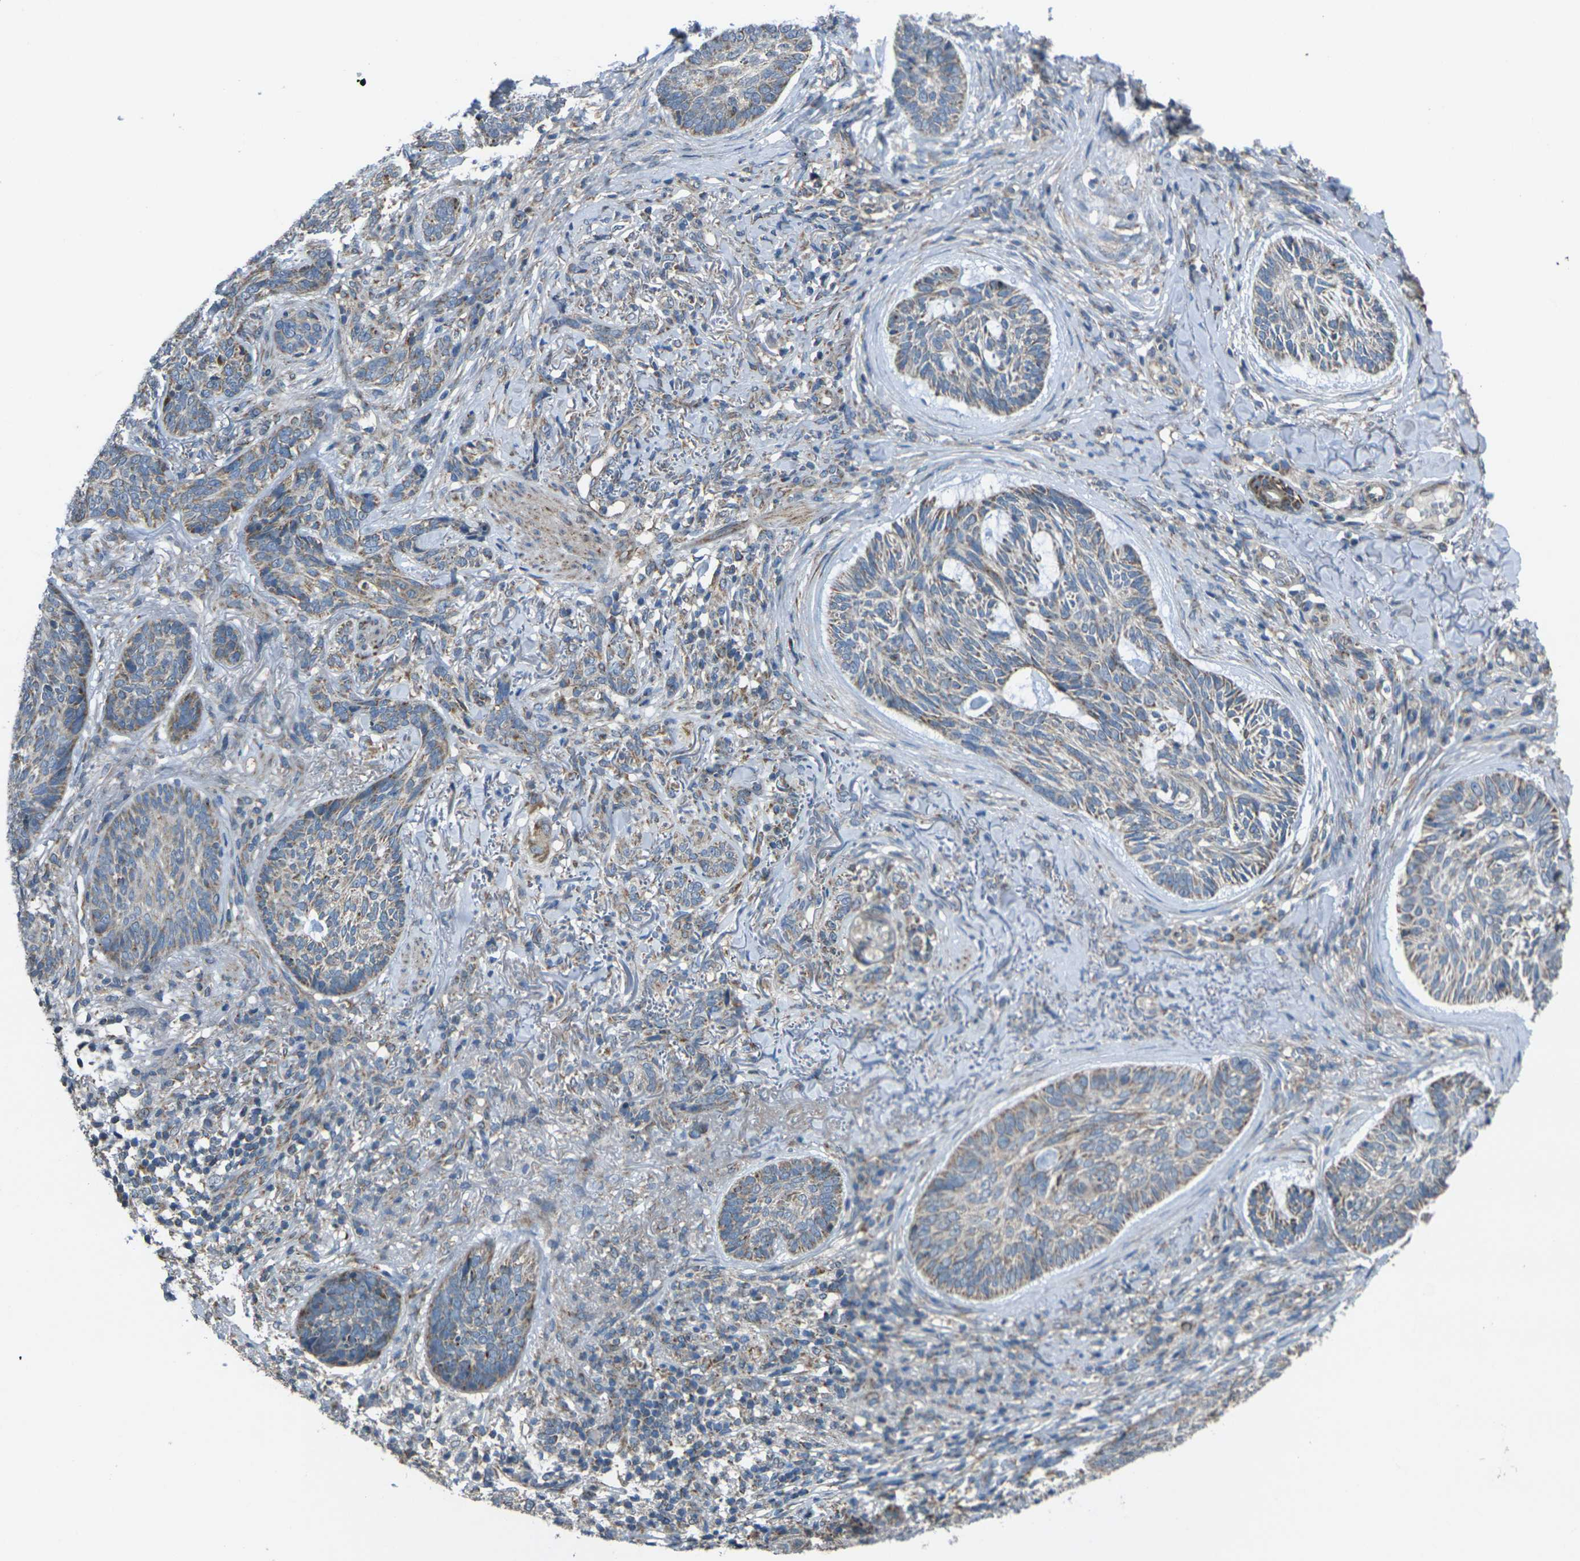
{"staining": {"intensity": "weak", "quantity": ">75%", "location": "cytoplasmic/membranous"}, "tissue": "skin cancer", "cell_type": "Tumor cells", "image_type": "cancer", "snomed": [{"axis": "morphology", "description": "Basal cell carcinoma"}, {"axis": "topography", "description": "Skin"}], "caption": "High-power microscopy captured an immunohistochemistry image of skin cancer (basal cell carcinoma), revealing weak cytoplasmic/membranous positivity in about >75% of tumor cells.", "gene": "TMEM120B", "patient": {"sex": "male", "age": 43}}